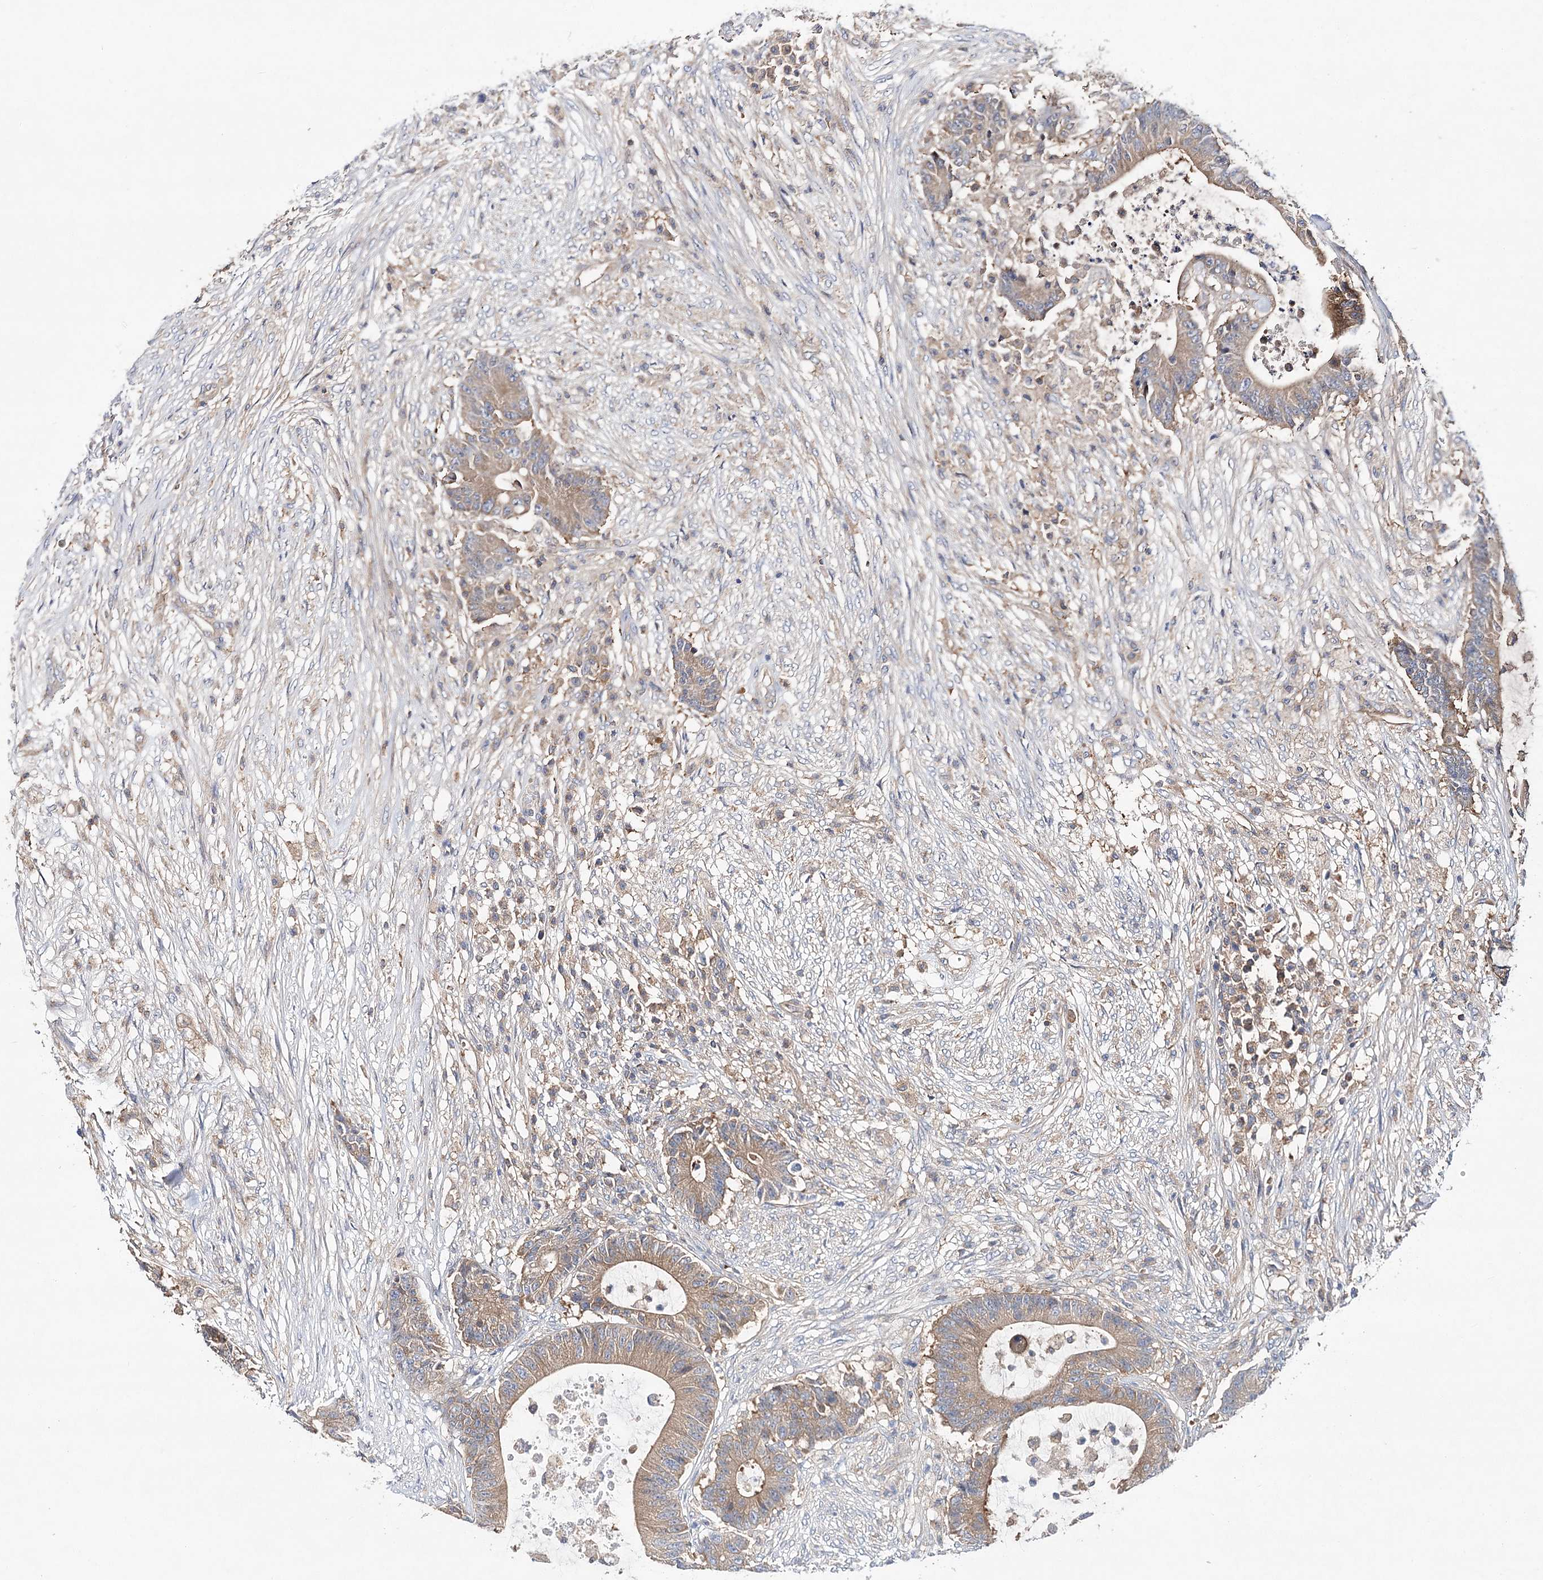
{"staining": {"intensity": "moderate", "quantity": ">75%", "location": "cytoplasmic/membranous"}, "tissue": "colorectal cancer", "cell_type": "Tumor cells", "image_type": "cancer", "snomed": [{"axis": "morphology", "description": "Adenocarcinoma, NOS"}, {"axis": "topography", "description": "Colon"}], "caption": "Colorectal cancer (adenocarcinoma) tissue shows moderate cytoplasmic/membranous positivity in about >75% of tumor cells, visualized by immunohistochemistry.", "gene": "ABRAXAS2", "patient": {"sex": "female", "age": 84}}